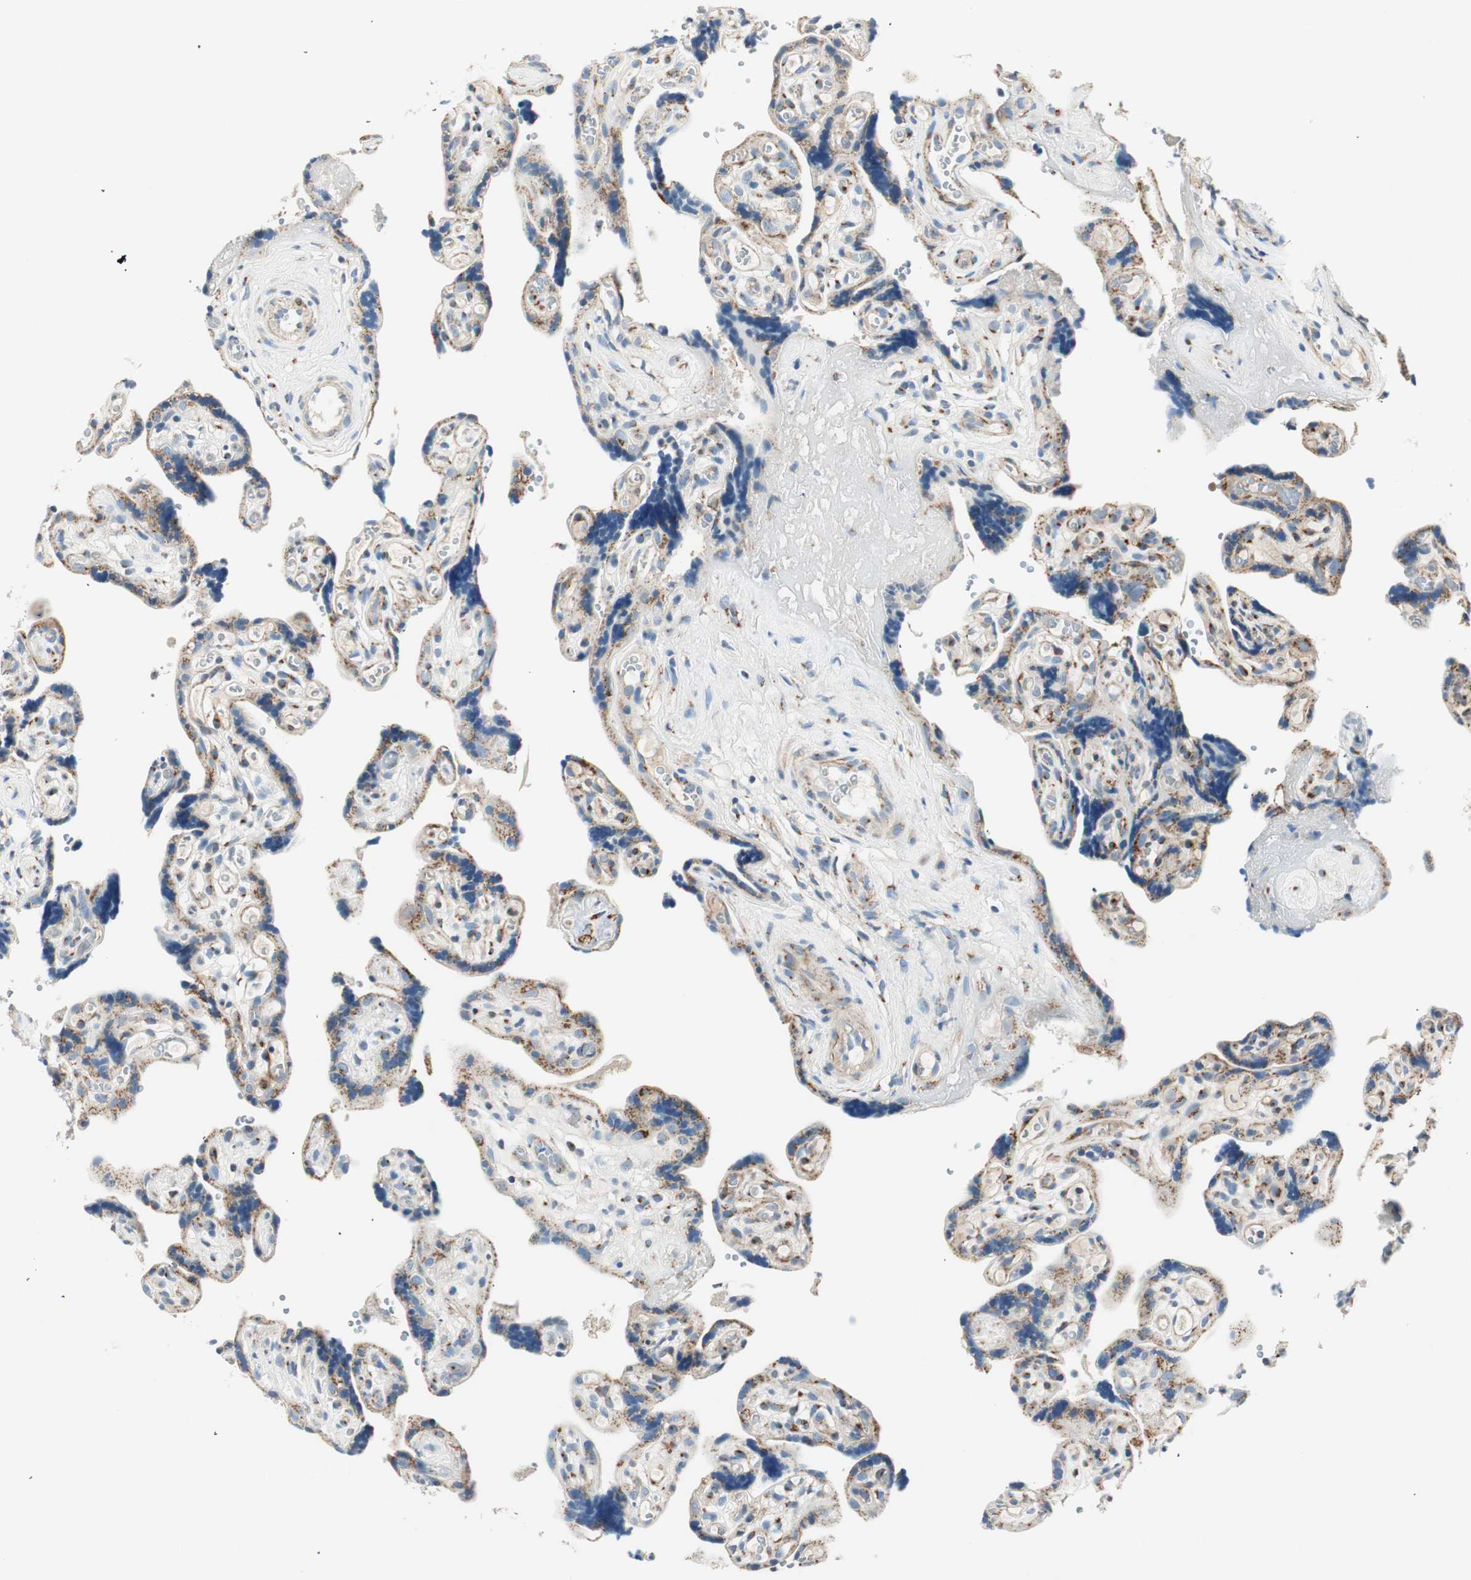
{"staining": {"intensity": "strong", "quantity": "25%-75%", "location": "cytoplasmic/membranous"}, "tissue": "placenta", "cell_type": "Decidual cells", "image_type": "normal", "snomed": [{"axis": "morphology", "description": "Normal tissue, NOS"}, {"axis": "topography", "description": "Placenta"}], "caption": "Placenta was stained to show a protein in brown. There is high levels of strong cytoplasmic/membranous positivity in approximately 25%-75% of decidual cells. (Brightfield microscopy of DAB IHC at high magnification).", "gene": "TMF1", "patient": {"sex": "female", "age": 30}}